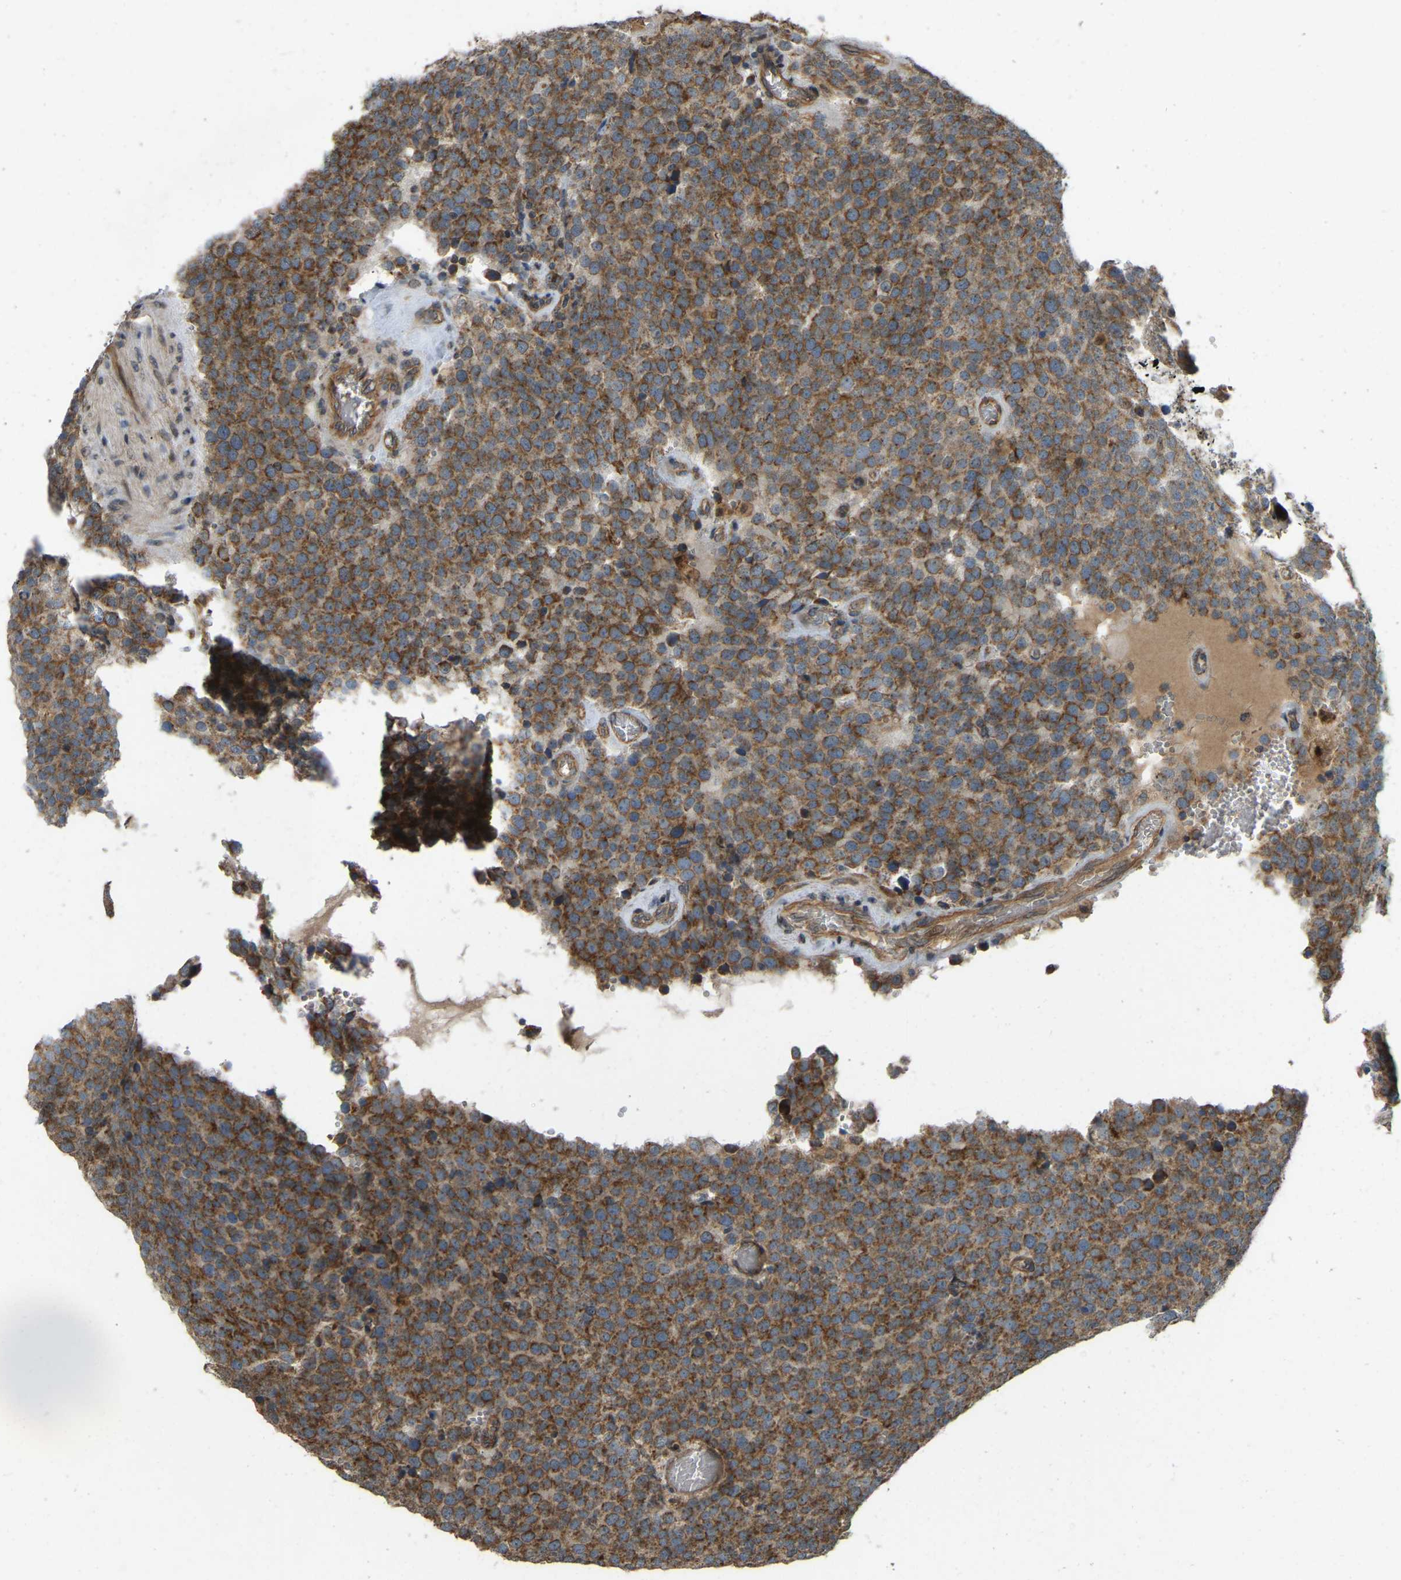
{"staining": {"intensity": "moderate", "quantity": ">75%", "location": "cytoplasmic/membranous"}, "tissue": "testis cancer", "cell_type": "Tumor cells", "image_type": "cancer", "snomed": [{"axis": "morphology", "description": "Normal tissue, NOS"}, {"axis": "morphology", "description": "Seminoma, NOS"}, {"axis": "topography", "description": "Testis"}], "caption": "About >75% of tumor cells in human testis cancer display moderate cytoplasmic/membranous protein expression as visualized by brown immunohistochemical staining.", "gene": "C21orf91", "patient": {"sex": "male", "age": 71}}